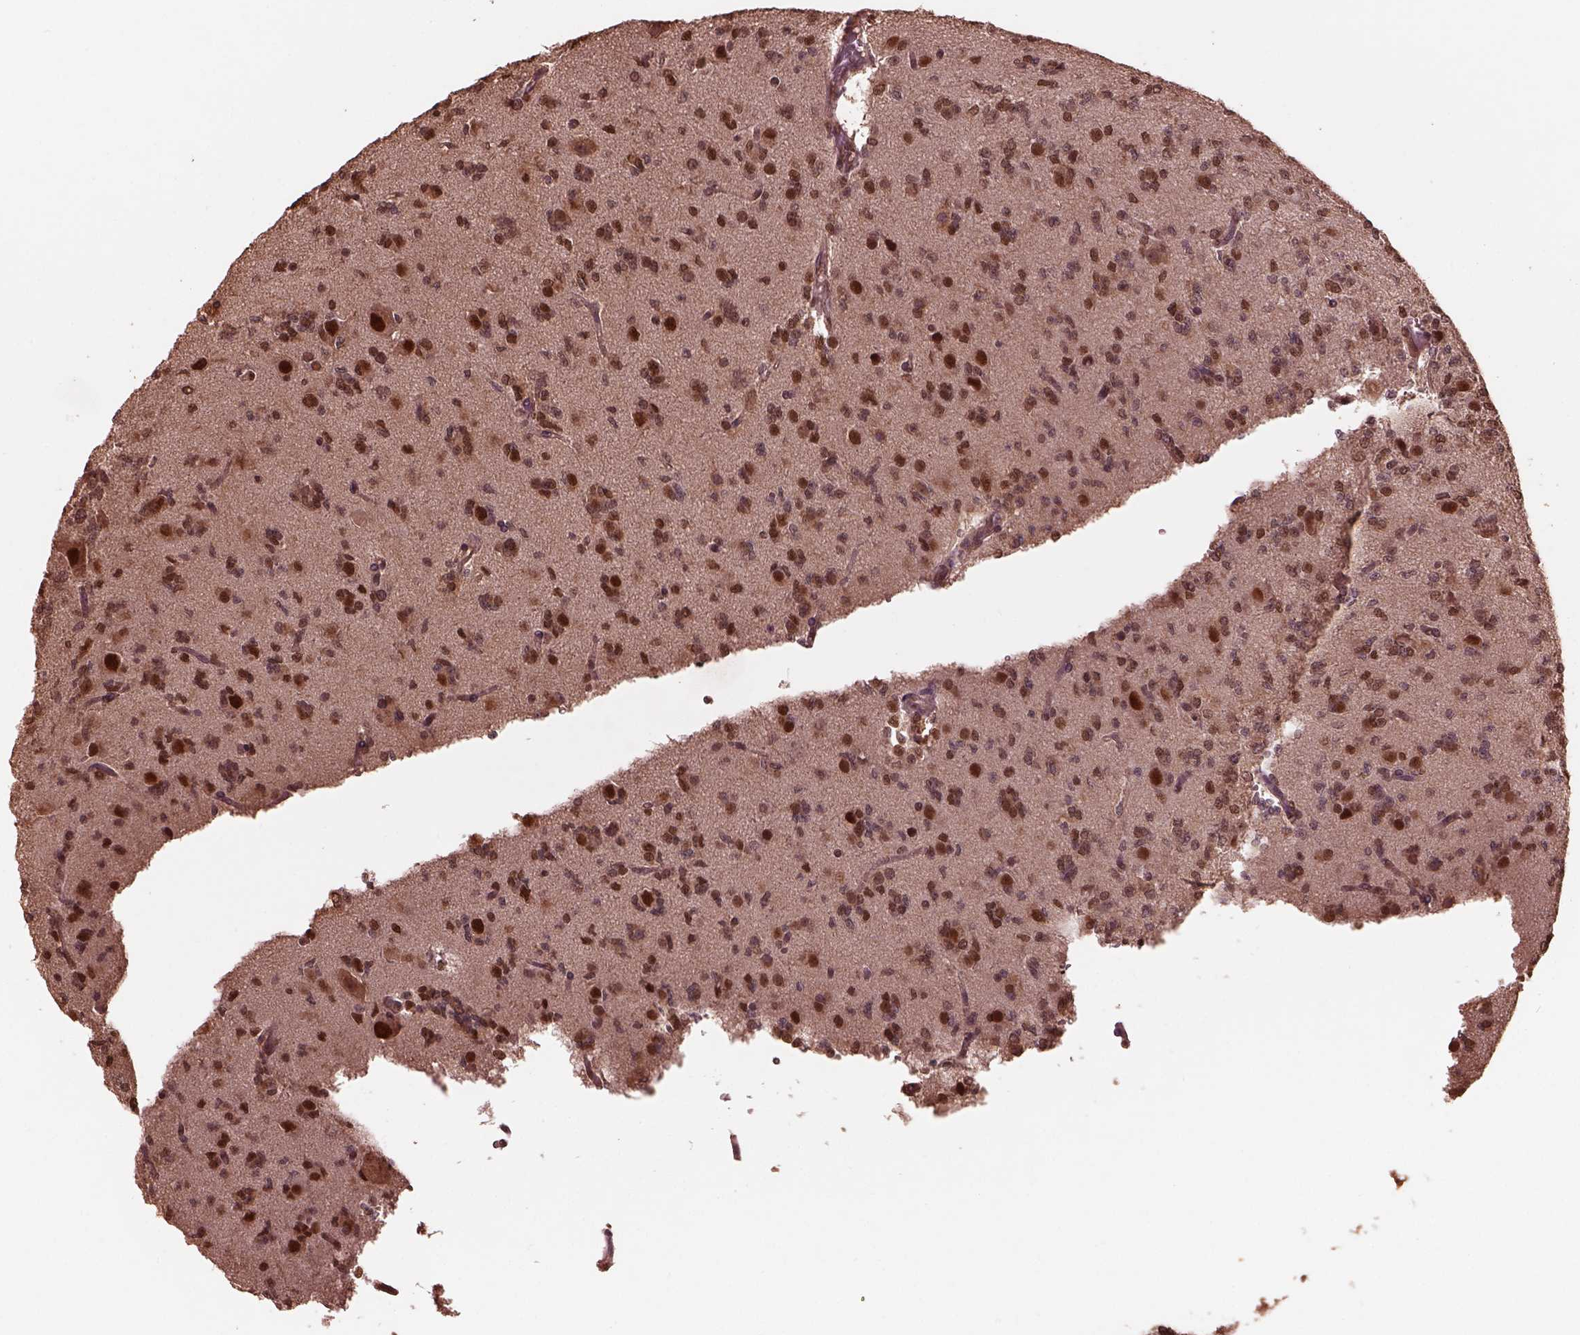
{"staining": {"intensity": "strong", "quantity": "25%-75%", "location": "nuclear"}, "tissue": "glioma", "cell_type": "Tumor cells", "image_type": "cancer", "snomed": [{"axis": "morphology", "description": "Glioma, malignant, Low grade"}, {"axis": "topography", "description": "Brain"}], "caption": "Strong nuclear expression for a protein is seen in approximately 25%-75% of tumor cells of glioma using immunohistochemistry (IHC).", "gene": "PSMC5", "patient": {"sex": "male", "age": 27}}